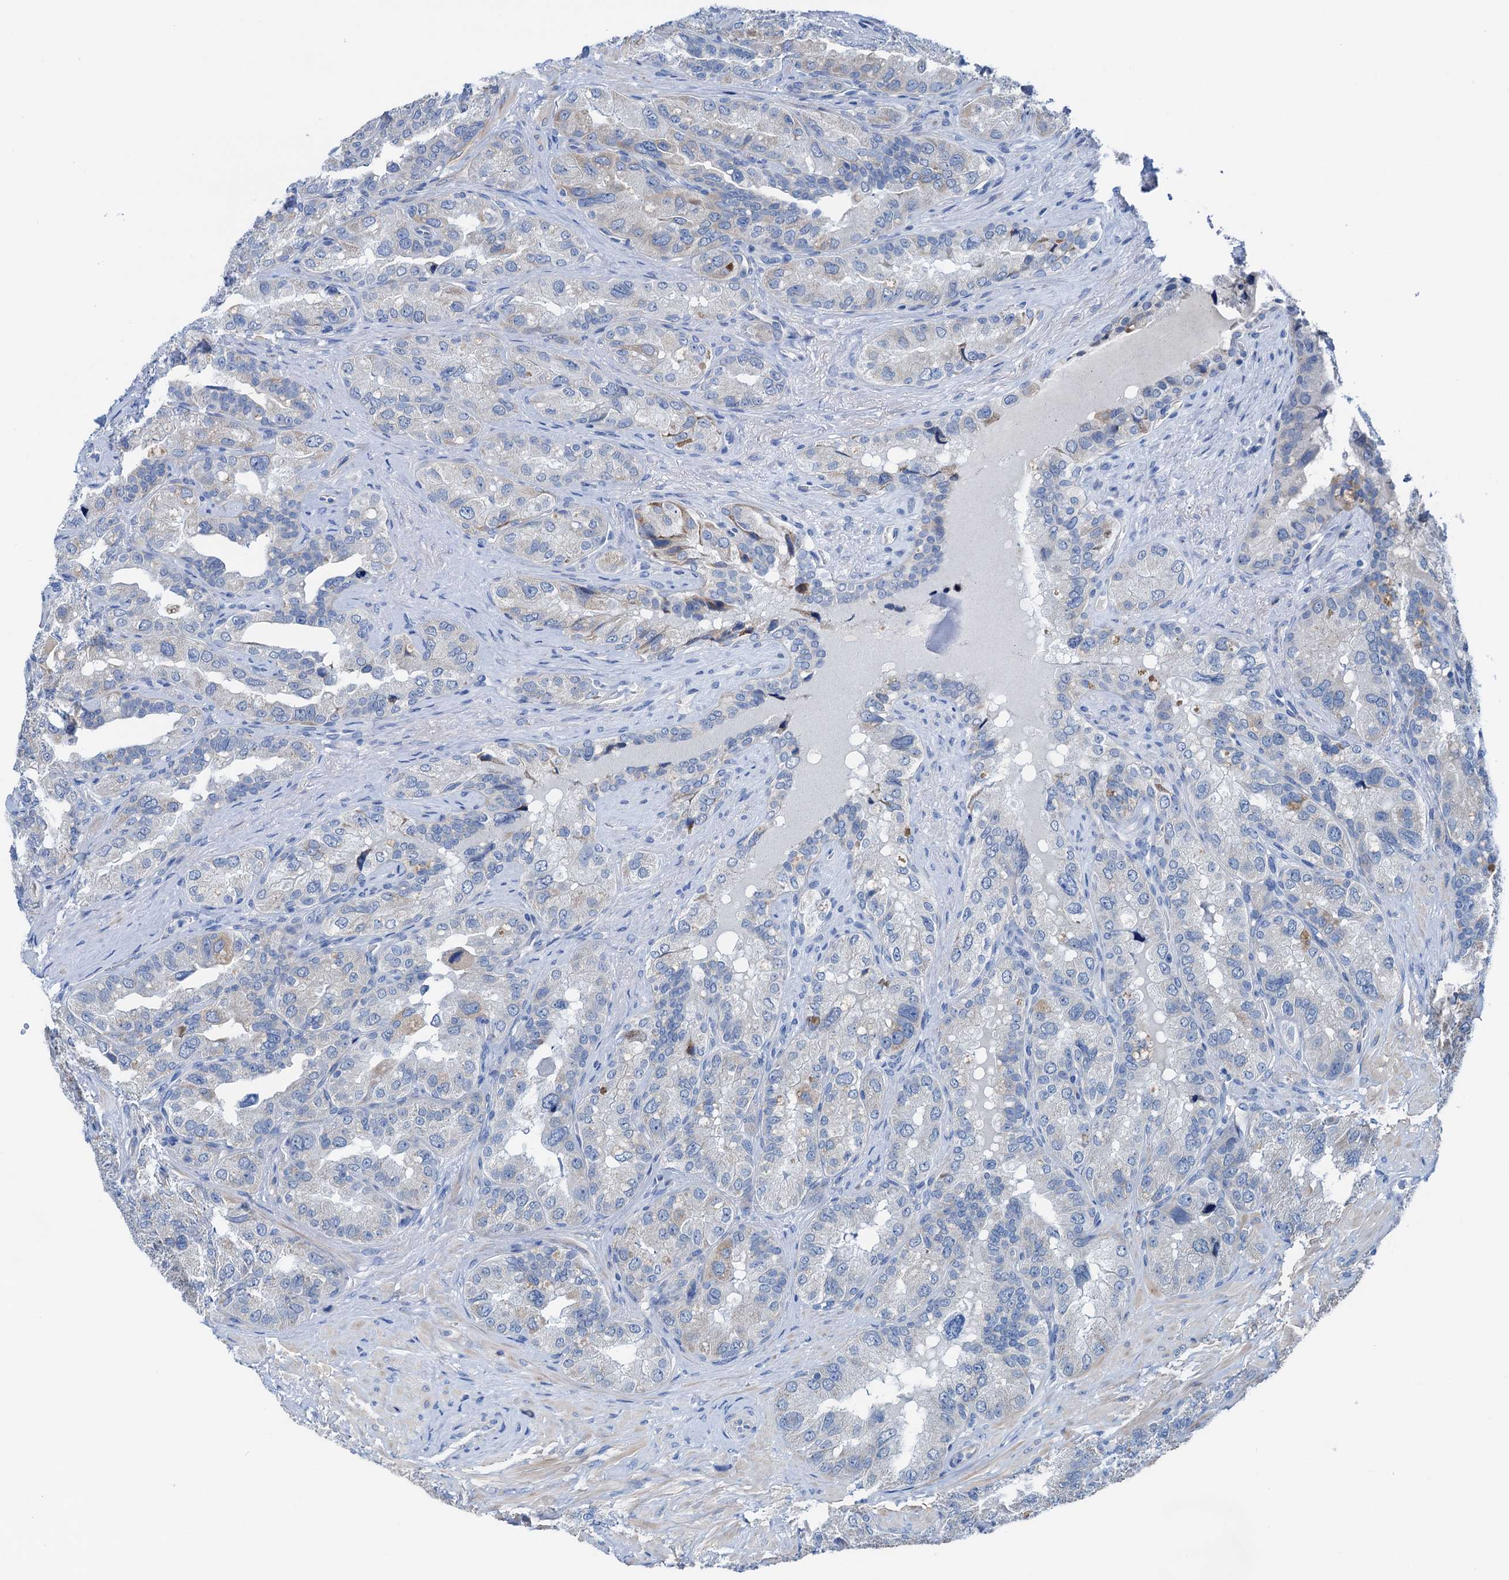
{"staining": {"intensity": "negative", "quantity": "none", "location": "none"}, "tissue": "seminal vesicle", "cell_type": "Glandular cells", "image_type": "normal", "snomed": [{"axis": "morphology", "description": "Normal tissue, NOS"}, {"axis": "topography", "description": "Seminal veicle"}, {"axis": "topography", "description": "Peripheral nerve tissue"}], "caption": "Immunohistochemistry micrograph of benign seminal vesicle stained for a protein (brown), which reveals no positivity in glandular cells.", "gene": "KNDC1", "patient": {"sex": "male", "age": 67}}